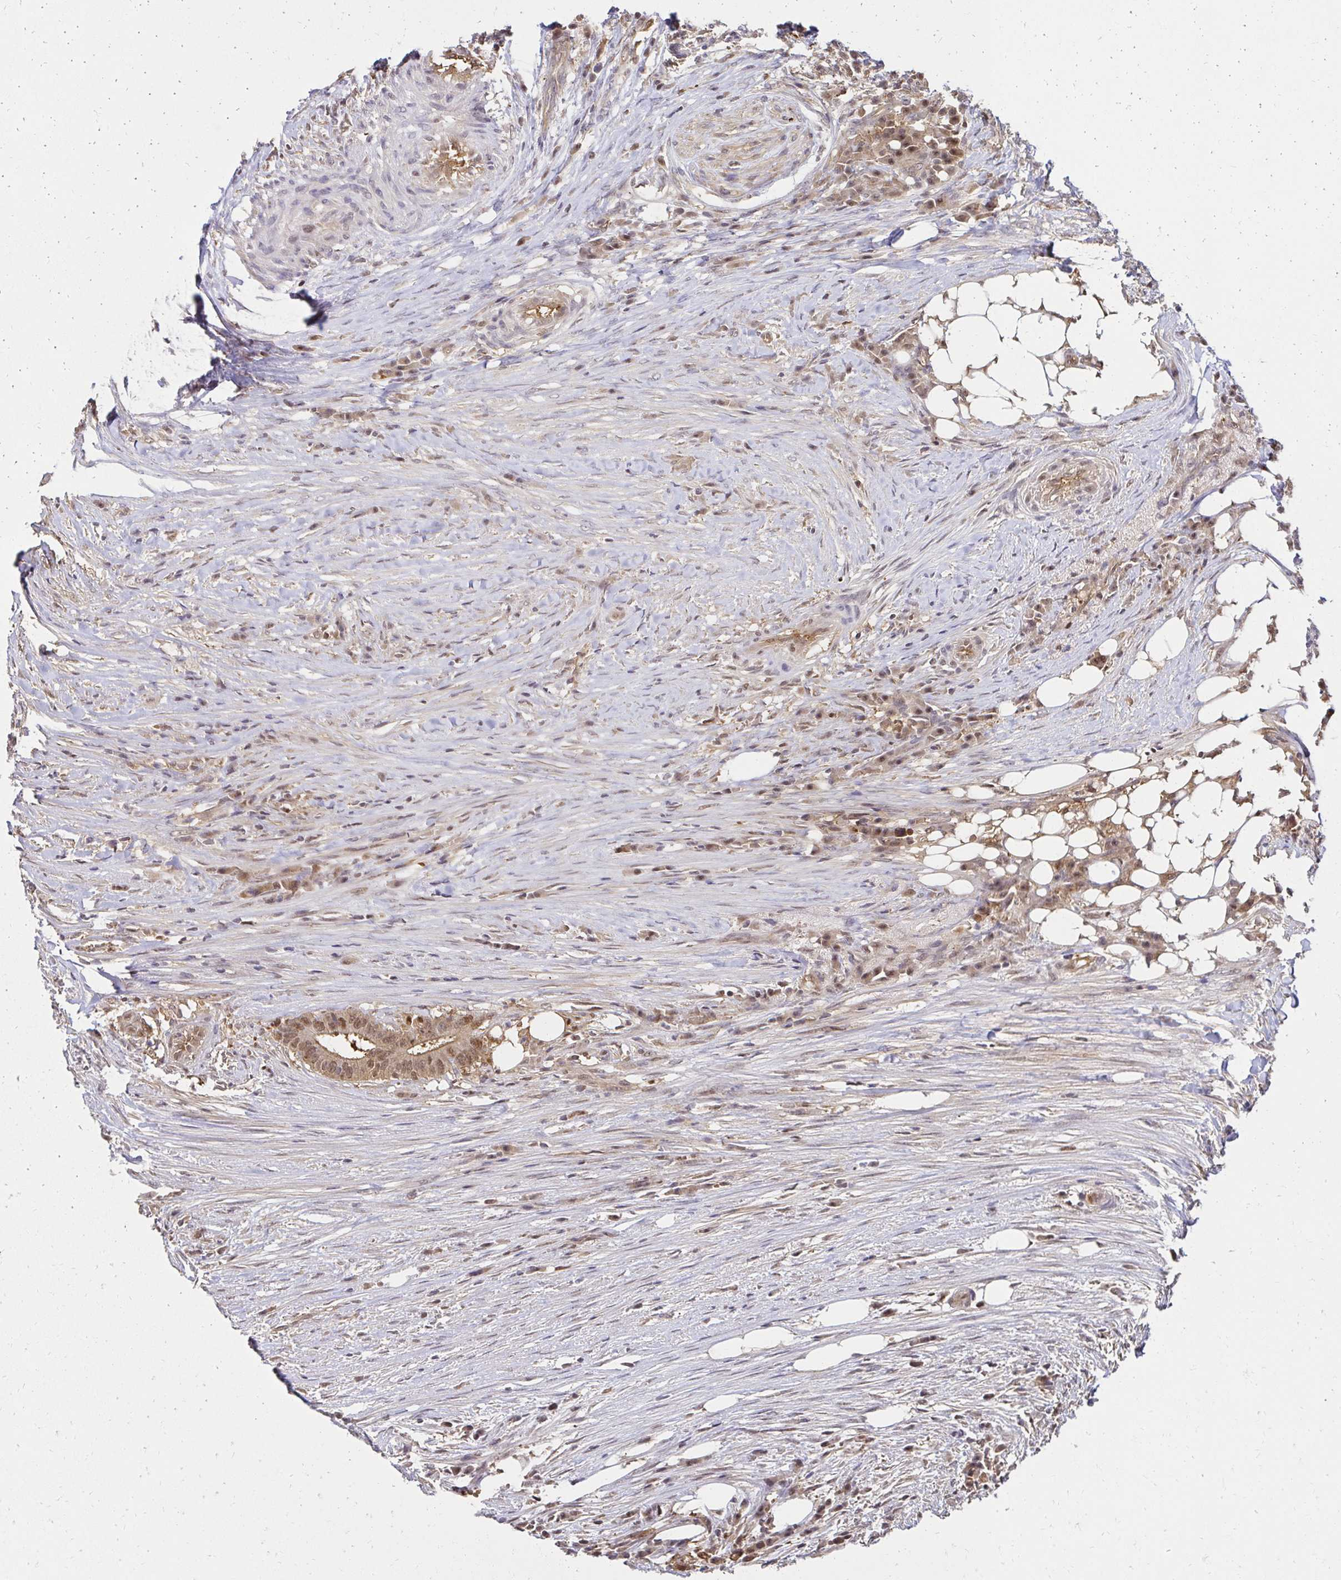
{"staining": {"intensity": "moderate", "quantity": ">75%", "location": "cytoplasmic/membranous,nuclear"}, "tissue": "colorectal cancer", "cell_type": "Tumor cells", "image_type": "cancer", "snomed": [{"axis": "morphology", "description": "Adenocarcinoma, NOS"}, {"axis": "topography", "description": "Colon"}], "caption": "Adenocarcinoma (colorectal) stained with DAB immunohistochemistry (IHC) demonstrates medium levels of moderate cytoplasmic/membranous and nuclear staining in about >75% of tumor cells.", "gene": "PSMA4", "patient": {"sex": "female", "age": 43}}